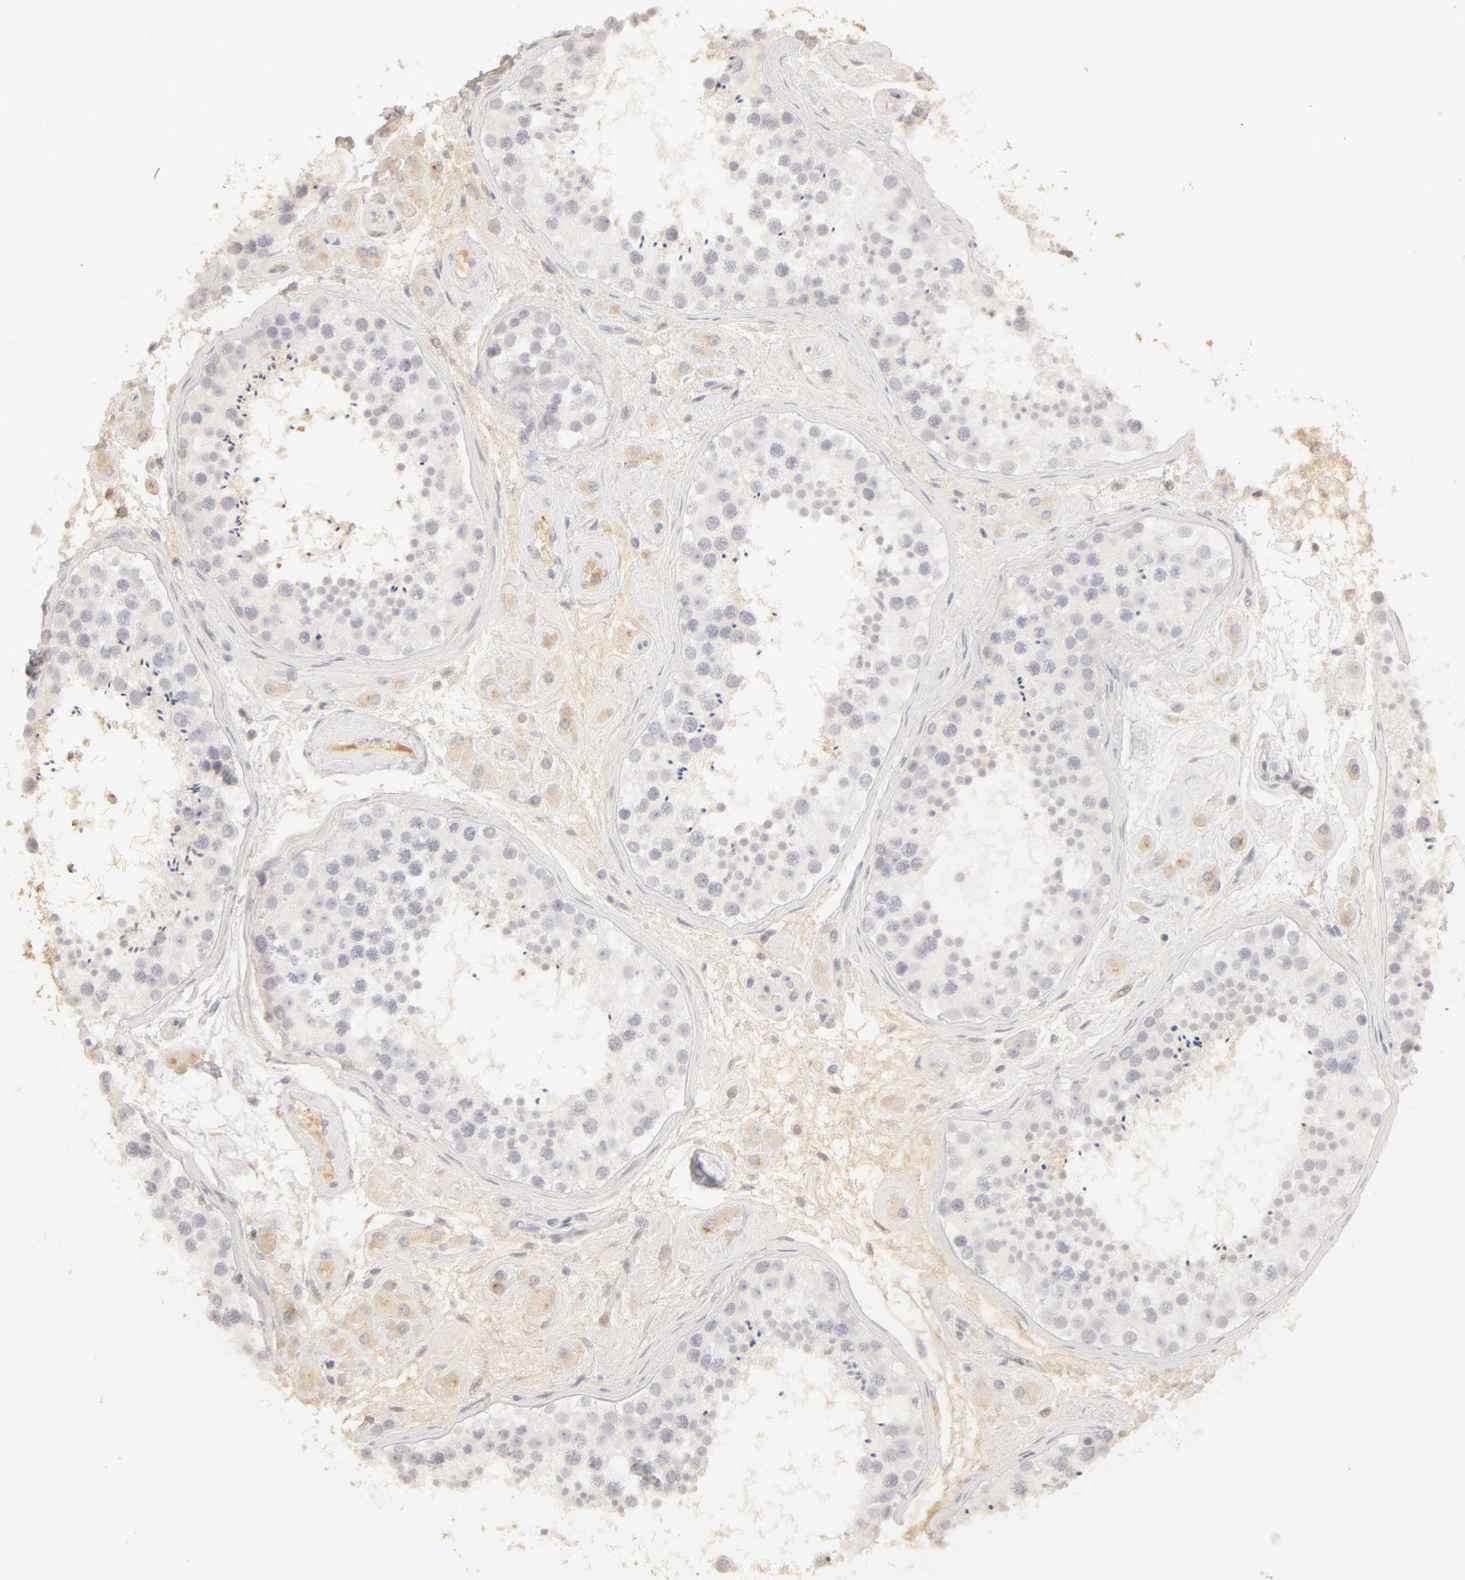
{"staining": {"intensity": "negative", "quantity": "none", "location": "none"}, "tissue": "testis", "cell_type": "Cells in seminiferous ducts", "image_type": "normal", "snomed": [{"axis": "morphology", "description": "Normal tissue, NOS"}, {"axis": "topography", "description": "Testis"}], "caption": "Immunohistochemistry (IHC) photomicrograph of benign testis: testis stained with DAB (3,3'-diaminobenzidine) shows no significant protein expression in cells in seminiferous ducts. Brightfield microscopy of immunohistochemistry (IHC) stained with DAB (3,3'-diaminobenzidine) (brown) and hematoxylin (blue), captured at high magnification.", "gene": "C1R", "patient": {"sex": "male", "age": 38}}